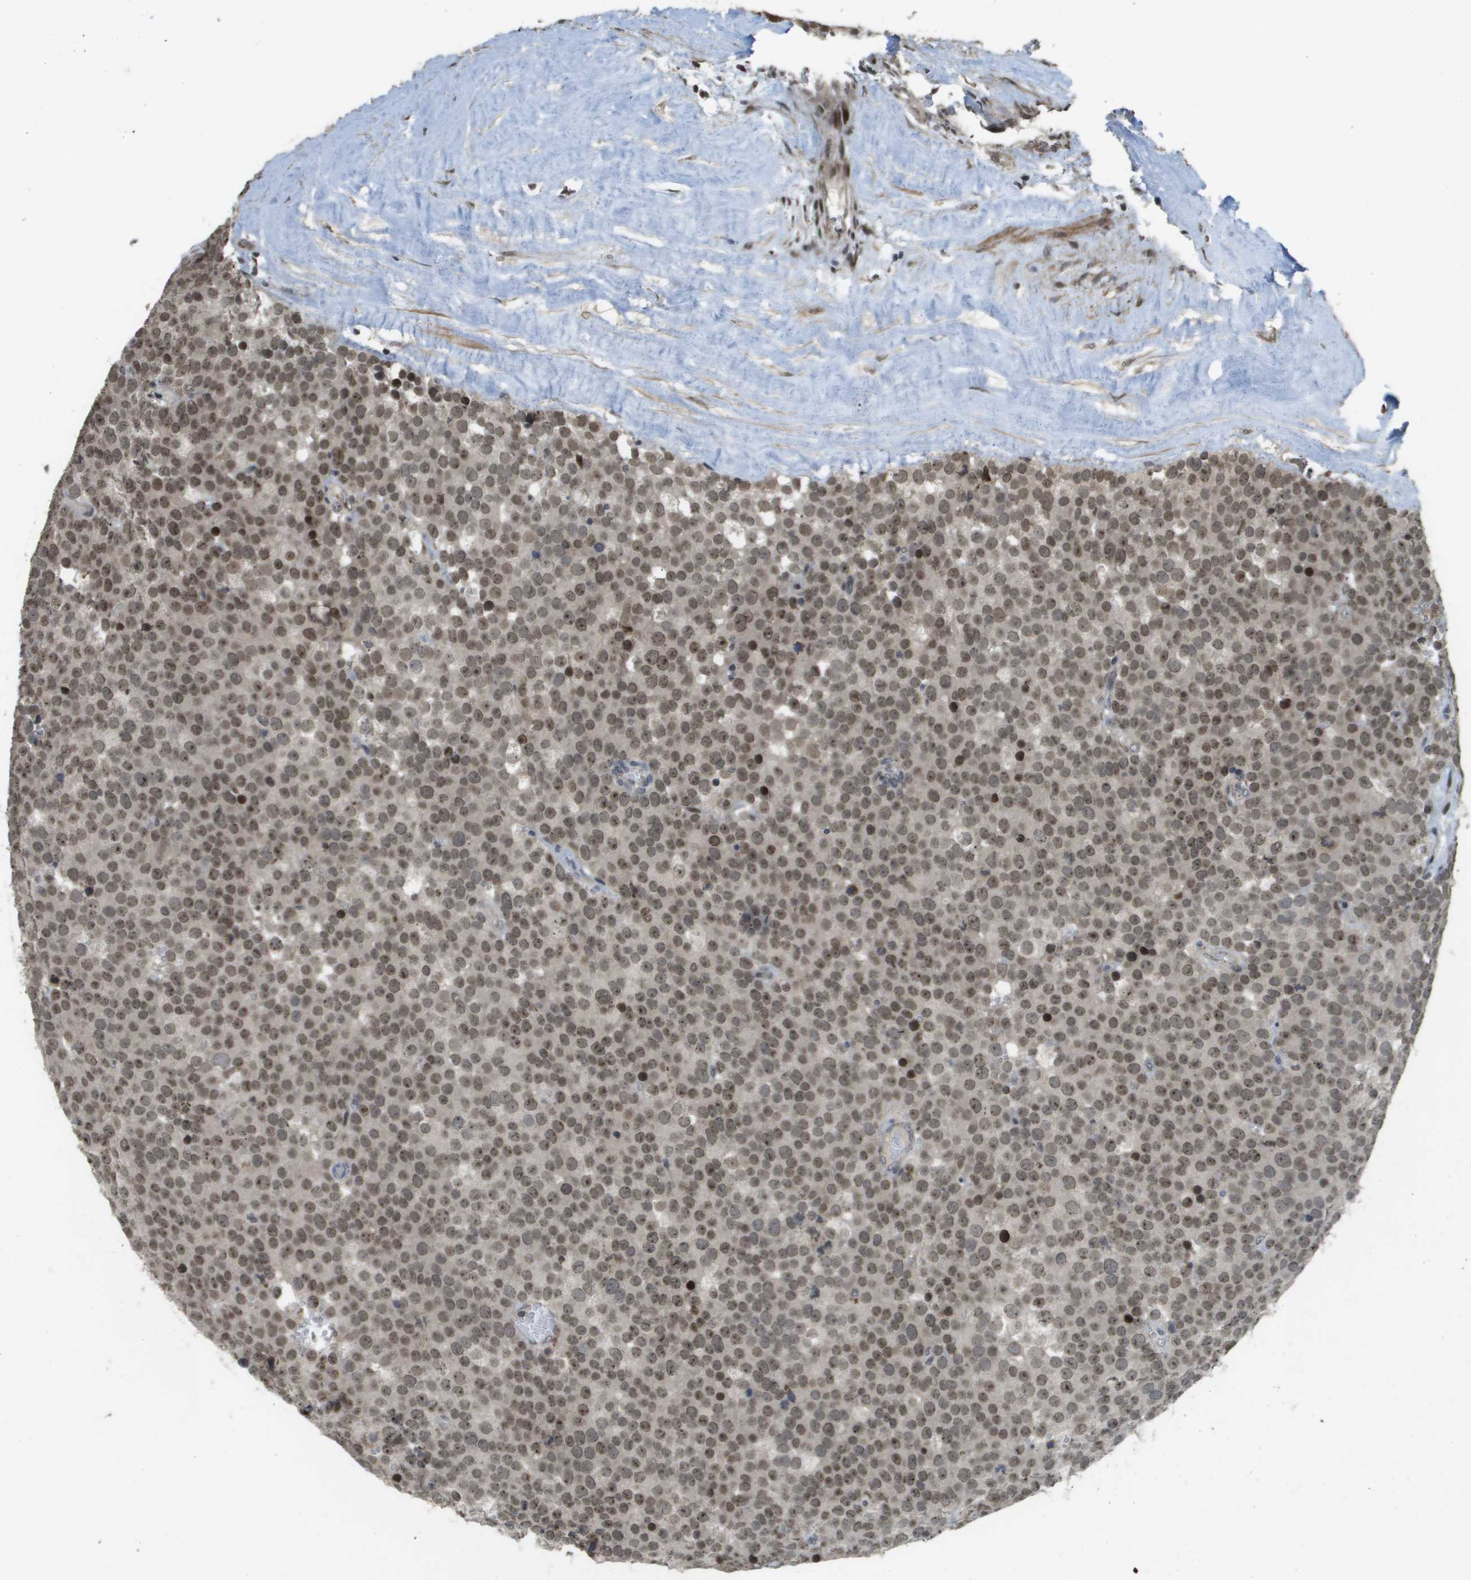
{"staining": {"intensity": "moderate", "quantity": ">75%", "location": "nuclear"}, "tissue": "testis cancer", "cell_type": "Tumor cells", "image_type": "cancer", "snomed": [{"axis": "morphology", "description": "Normal tissue, NOS"}, {"axis": "morphology", "description": "Seminoma, NOS"}, {"axis": "topography", "description": "Testis"}], "caption": "Immunohistochemical staining of human seminoma (testis) shows medium levels of moderate nuclear protein staining in approximately >75% of tumor cells. The staining was performed using DAB to visualize the protein expression in brown, while the nuclei were stained in blue with hematoxylin (Magnification: 20x).", "gene": "KAT5", "patient": {"sex": "male", "age": 71}}